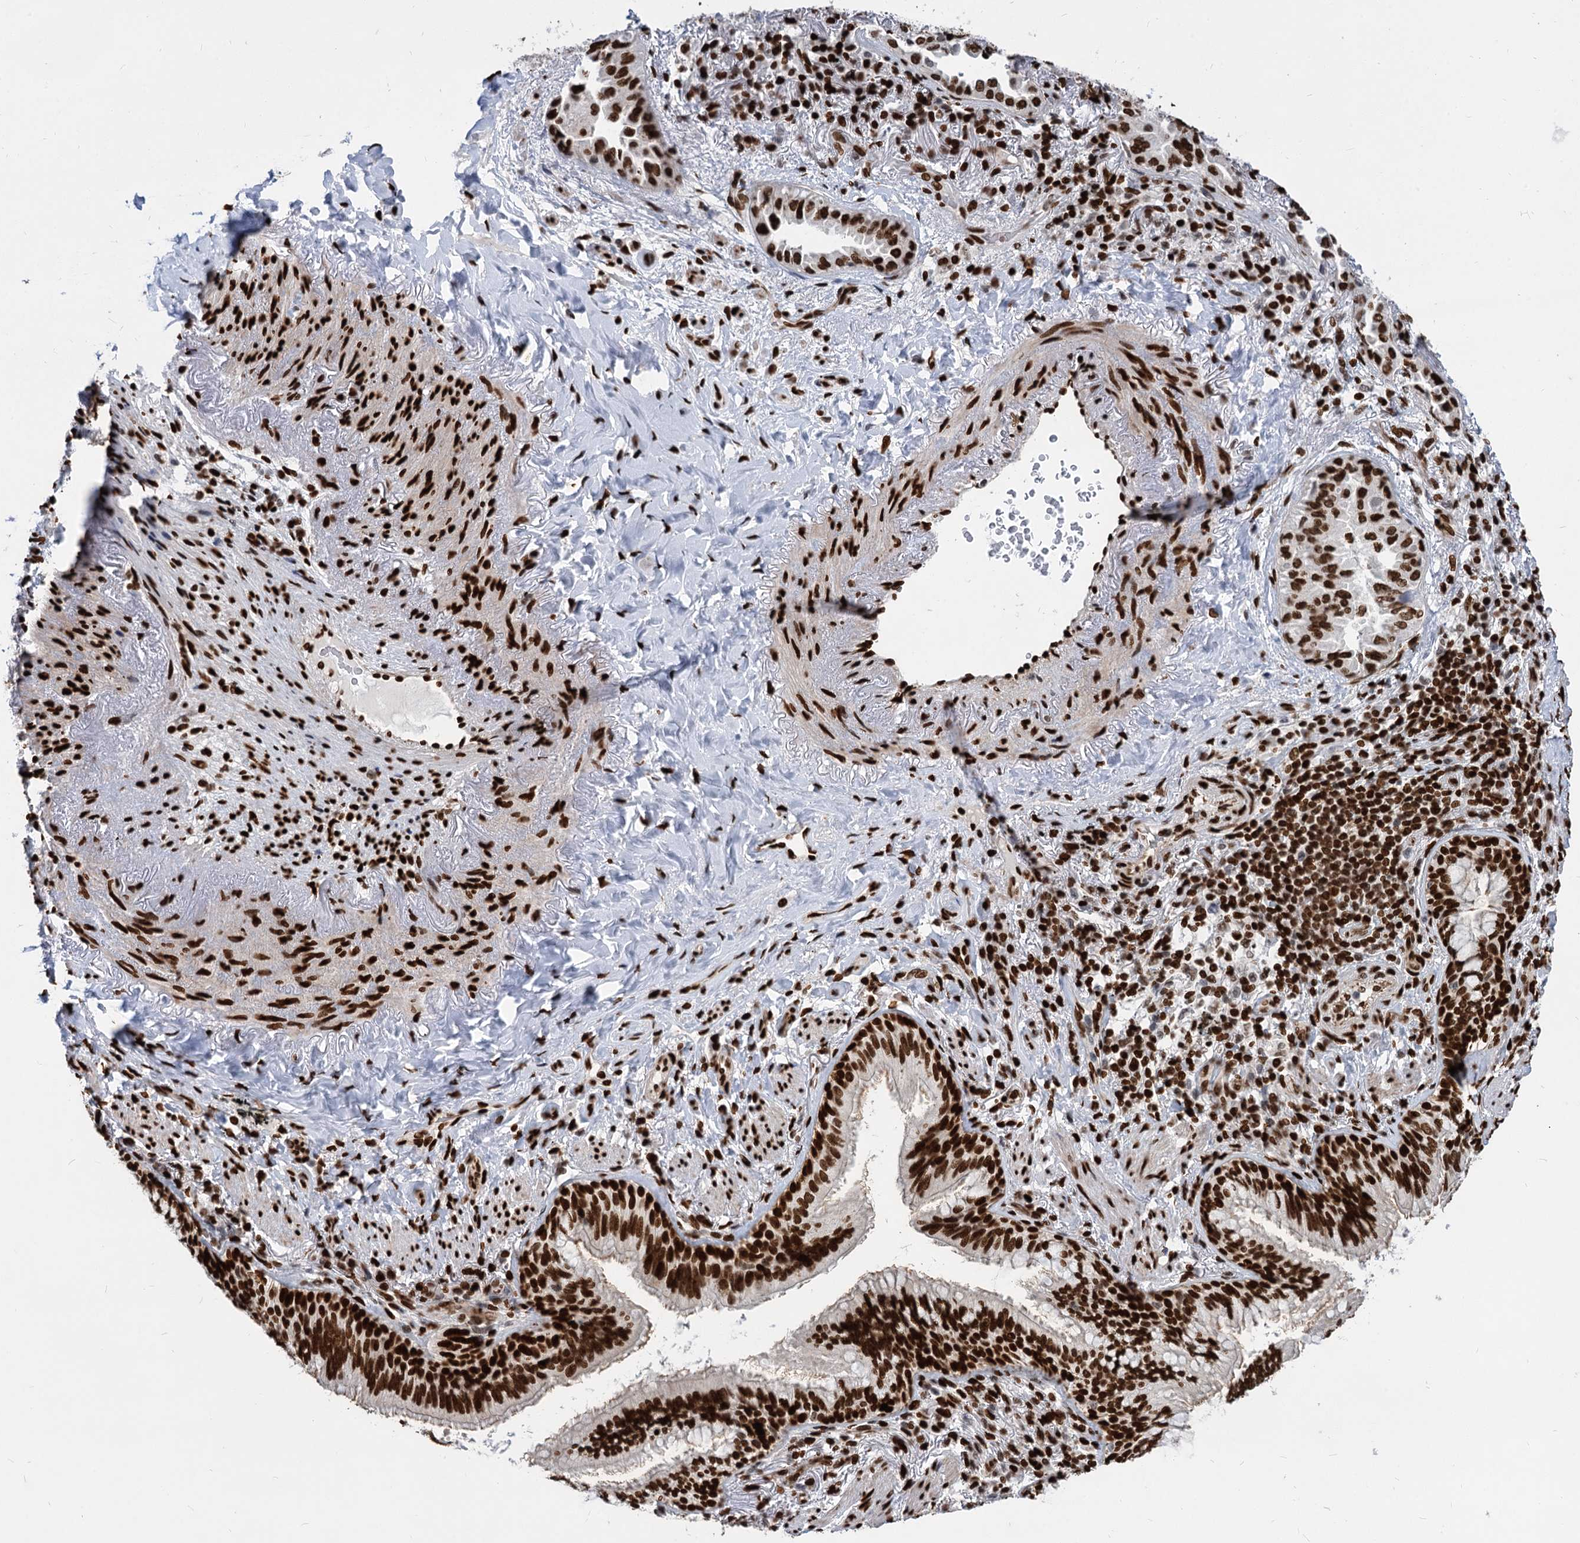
{"staining": {"intensity": "strong", "quantity": ">75%", "location": "nuclear"}, "tissue": "lung cancer", "cell_type": "Tumor cells", "image_type": "cancer", "snomed": [{"axis": "morphology", "description": "Adenocarcinoma, NOS"}, {"axis": "topography", "description": "Lung"}], "caption": "Lung adenocarcinoma stained with a protein marker shows strong staining in tumor cells.", "gene": "MECP2", "patient": {"sex": "female", "age": 69}}